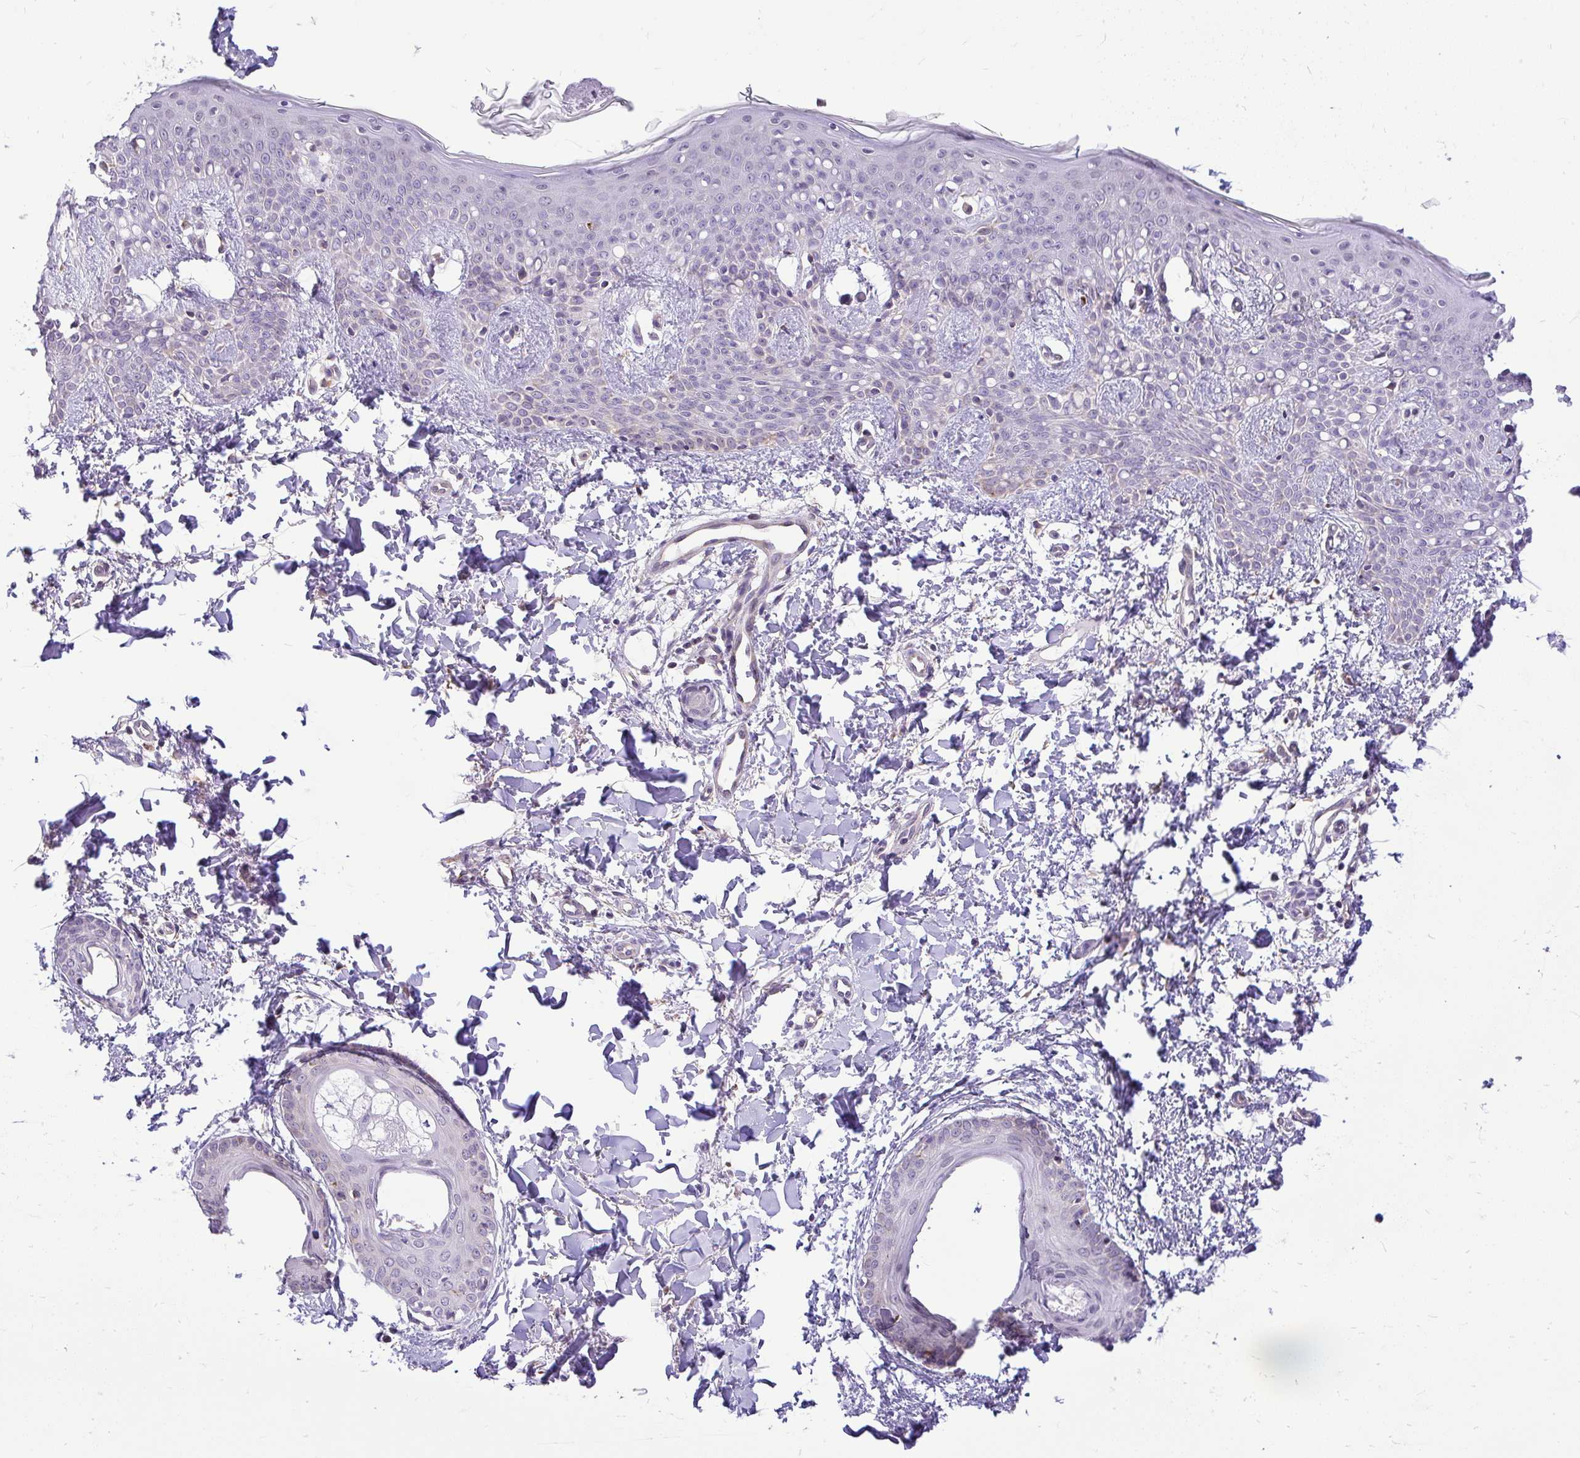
{"staining": {"intensity": "strong", "quantity": "25%-75%", "location": "cytoplasmic/membranous"}, "tissue": "skin", "cell_type": "Fibroblasts", "image_type": "normal", "snomed": [{"axis": "morphology", "description": "Normal tissue, NOS"}, {"axis": "topography", "description": "Skin"}], "caption": "Immunohistochemical staining of normal human skin reveals high levels of strong cytoplasmic/membranous expression in approximately 25%-75% of fibroblasts.", "gene": "PYCR2", "patient": {"sex": "male", "age": 16}}